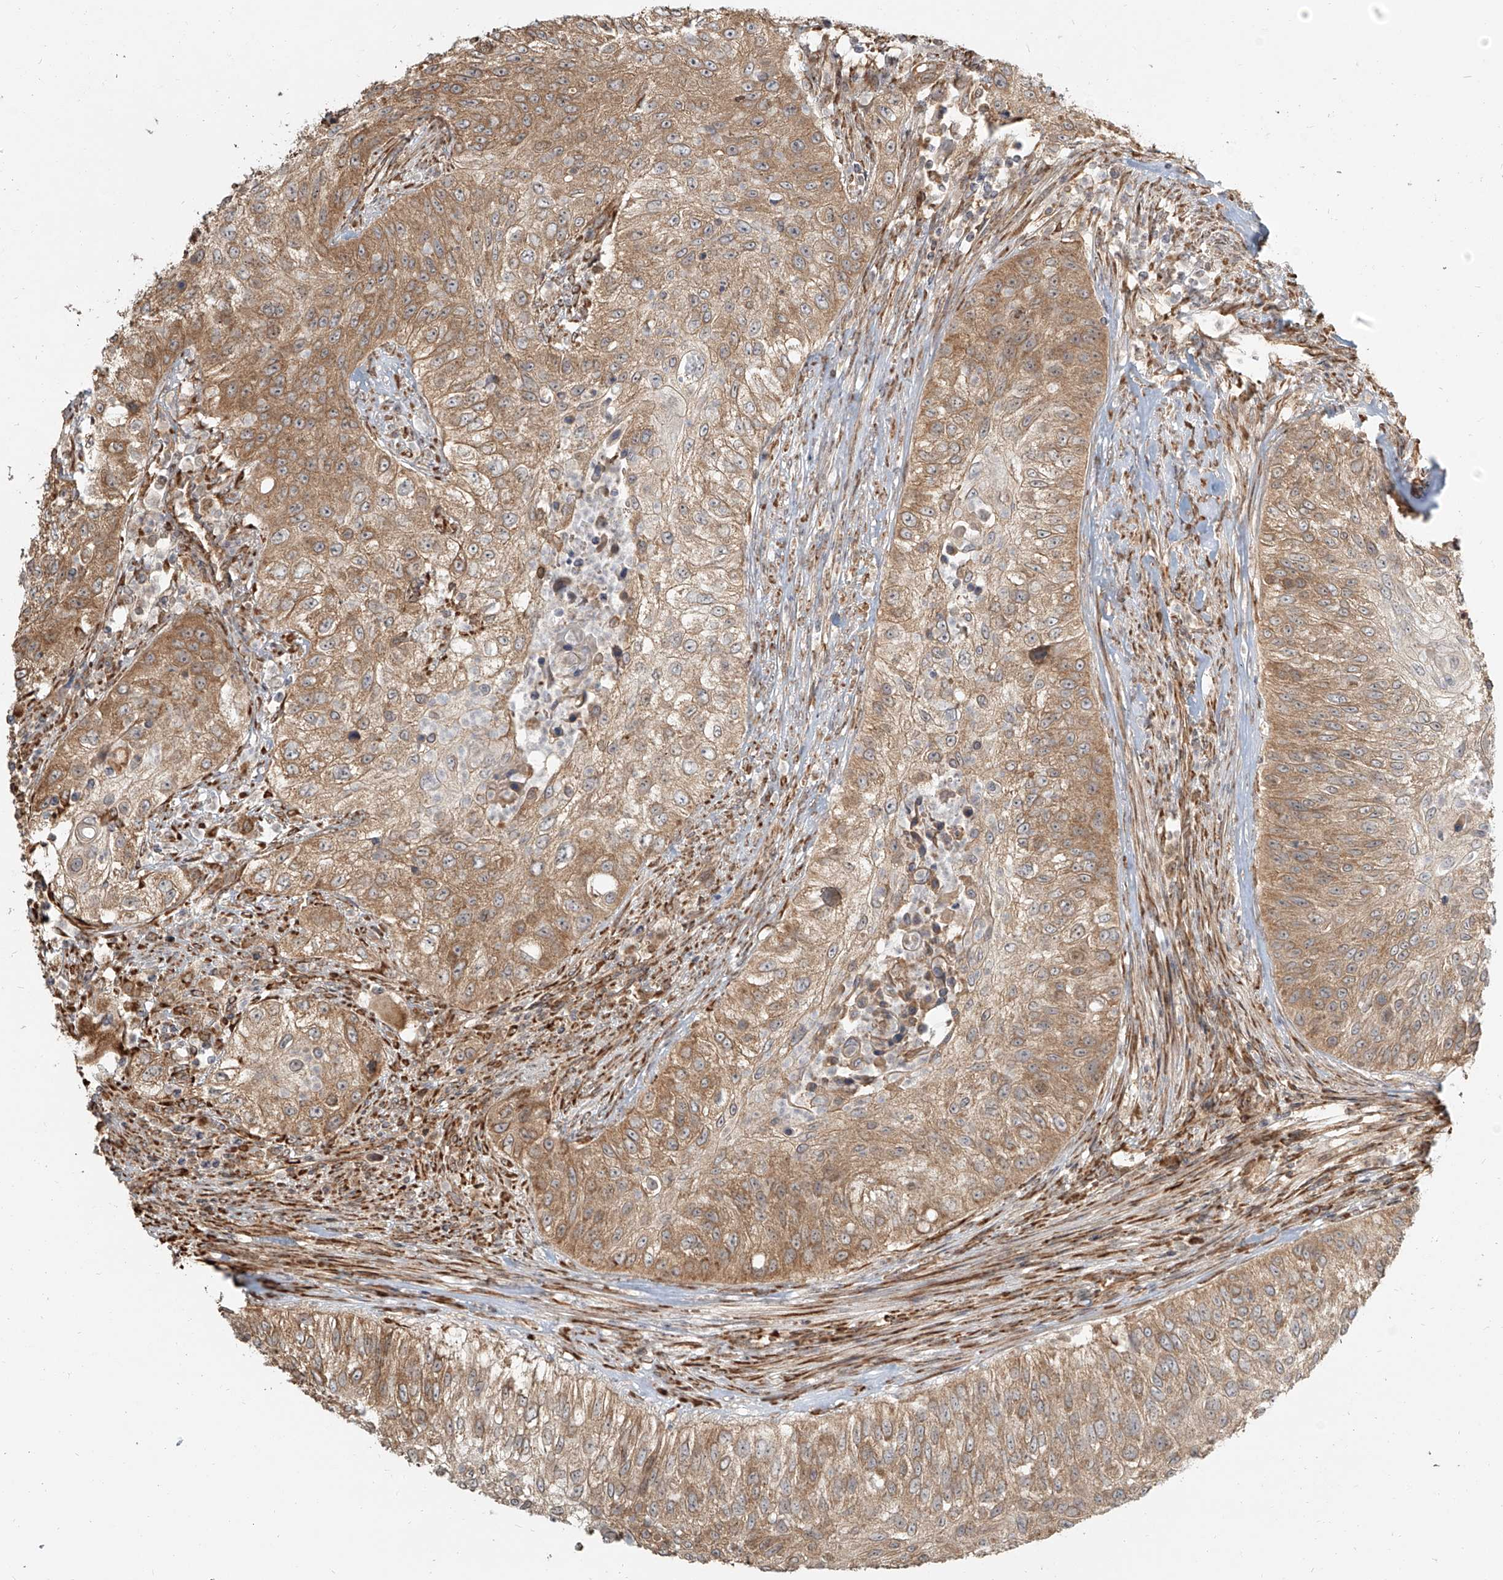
{"staining": {"intensity": "moderate", "quantity": ">75%", "location": "cytoplasmic/membranous"}, "tissue": "urothelial cancer", "cell_type": "Tumor cells", "image_type": "cancer", "snomed": [{"axis": "morphology", "description": "Urothelial carcinoma, High grade"}, {"axis": "topography", "description": "Urinary bladder"}], "caption": "The histopathology image demonstrates staining of urothelial cancer, revealing moderate cytoplasmic/membranous protein positivity (brown color) within tumor cells. Using DAB (3,3'-diaminobenzidine) (brown) and hematoxylin (blue) stains, captured at high magnification using brightfield microscopy.", "gene": "UBE2K", "patient": {"sex": "female", "age": 60}}